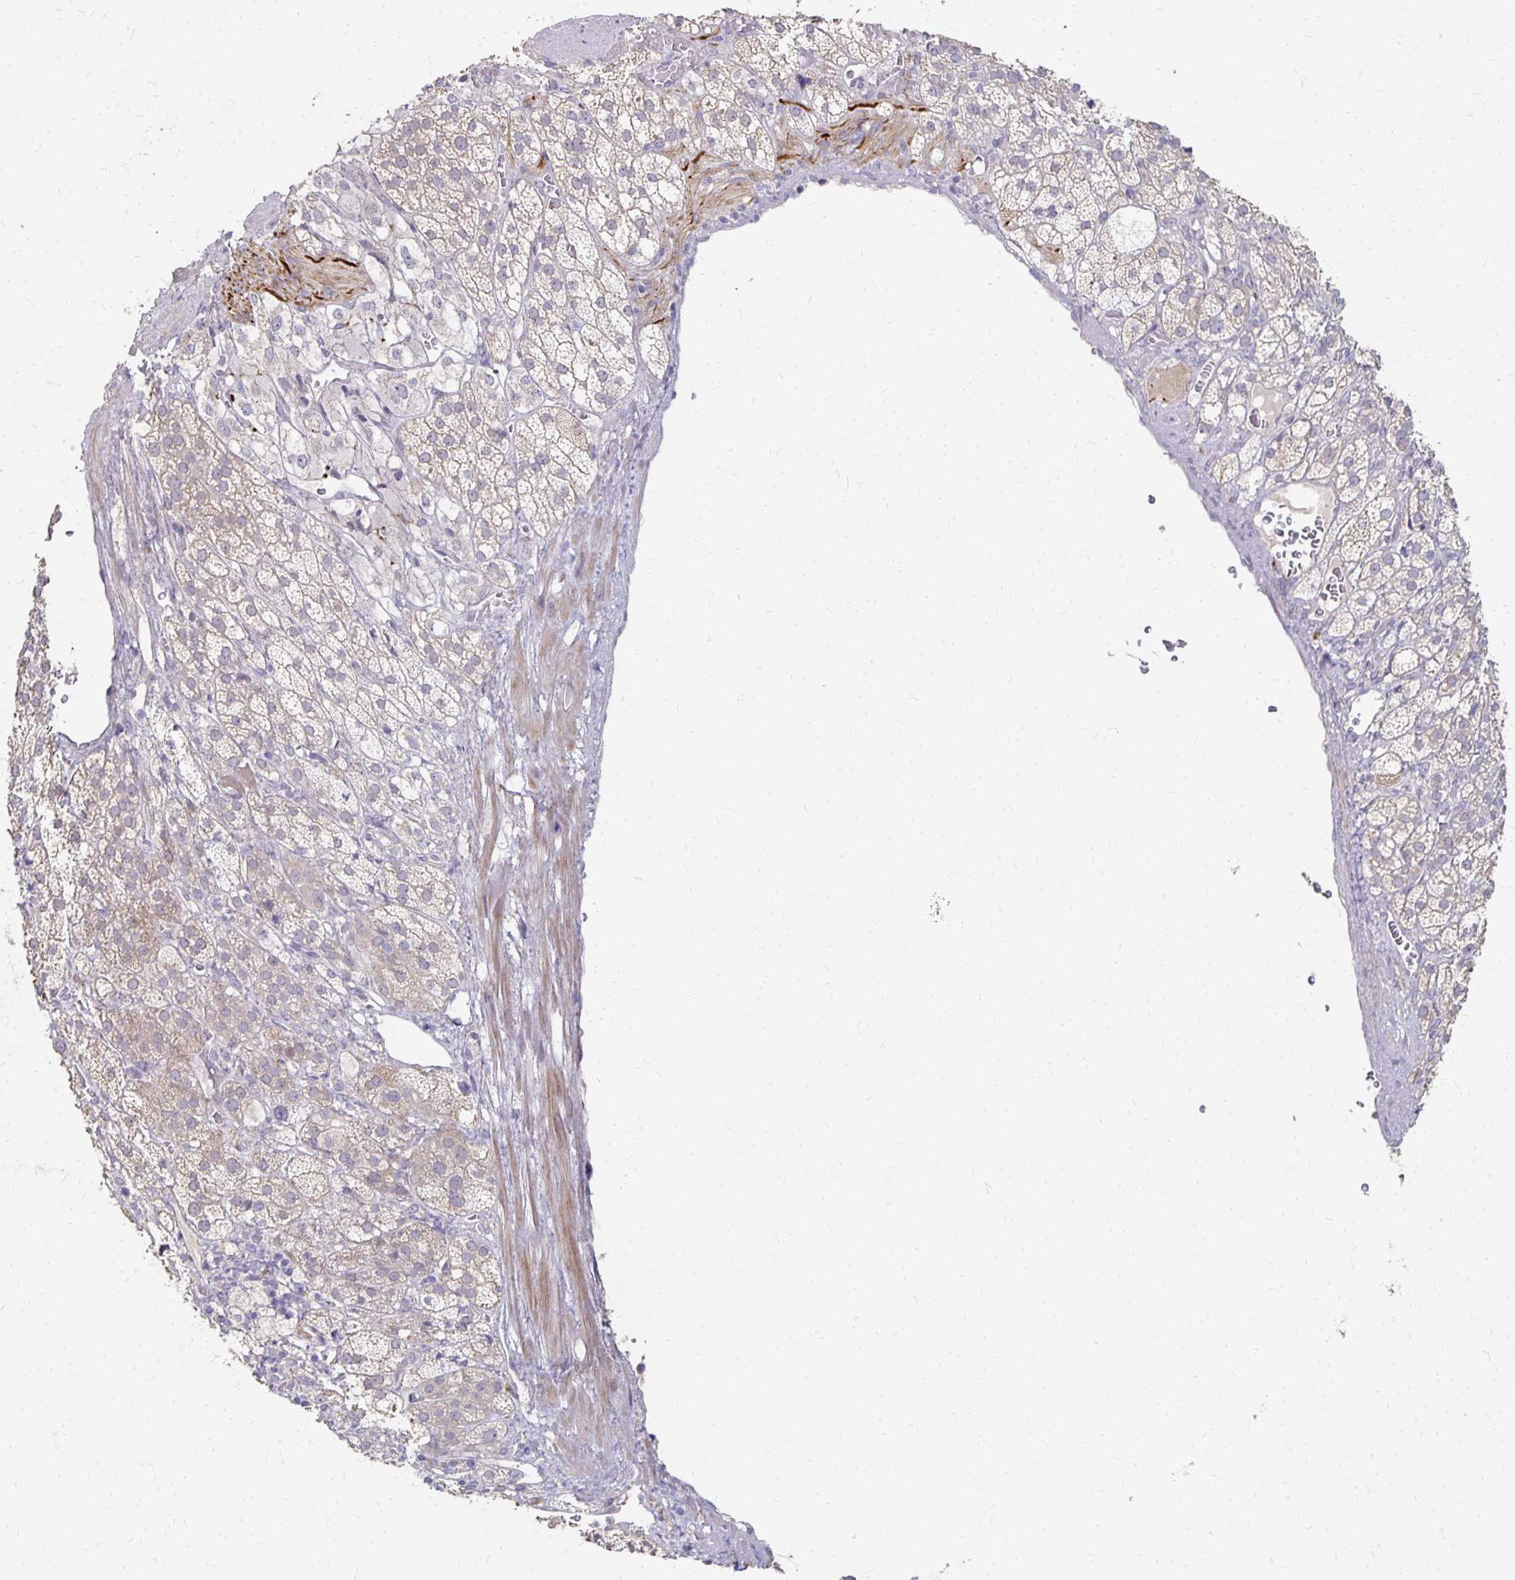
{"staining": {"intensity": "weak", "quantity": "25%-75%", "location": "cytoplasmic/membranous"}, "tissue": "adrenal gland", "cell_type": "Glandular cells", "image_type": "normal", "snomed": [{"axis": "morphology", "description": "Normal tissue, NOS"}, {"axis": "topography", "description": "Adrenal gland"}], "caption": "A histopathology image of adrenal gland stained for a protein demonstrates weak cytoplasmic/membranous brown staining in glandular cells.", "gene": "ZNF727", "patient": {"sex": "female", "age": 60}}